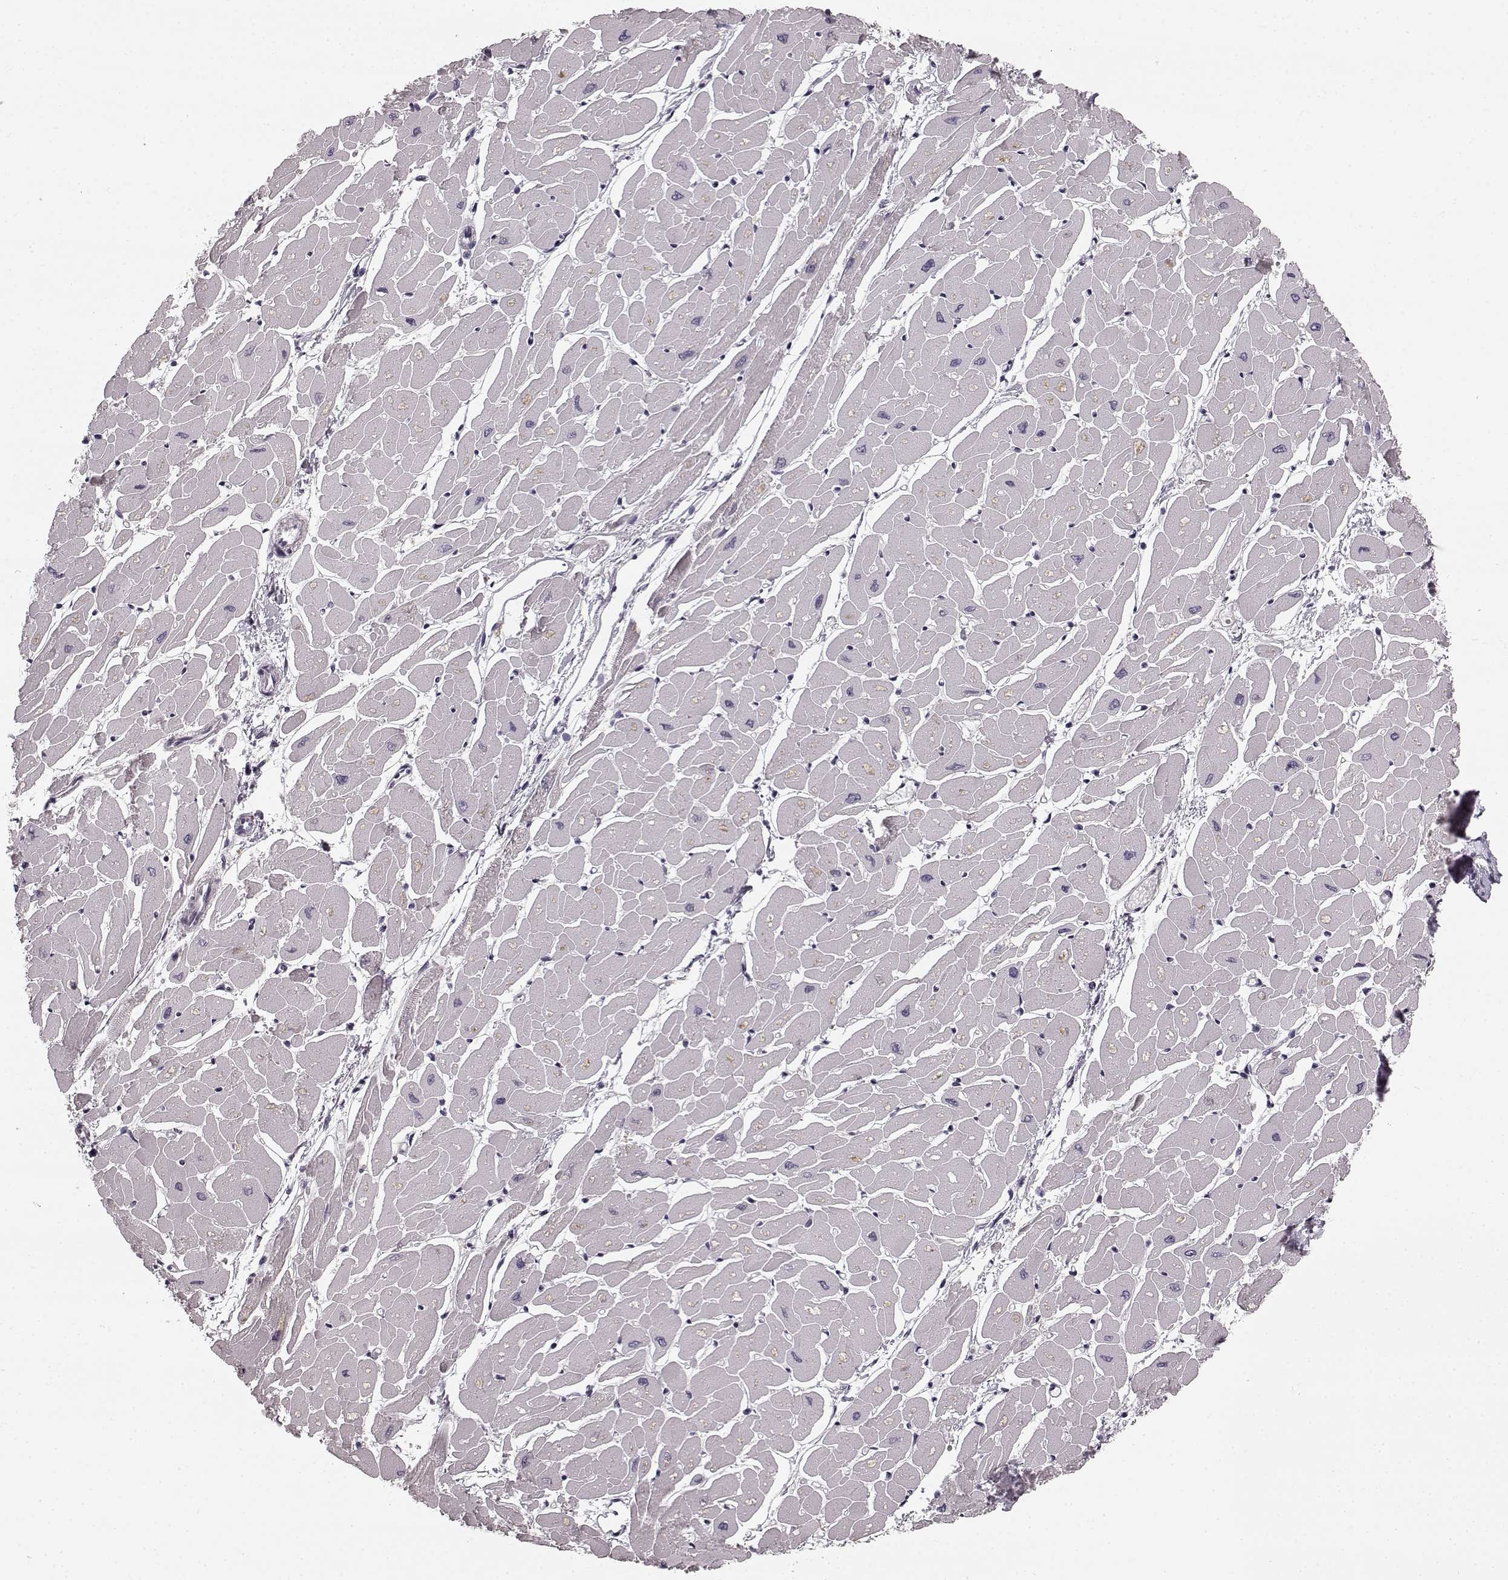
{"staining": {"intensity": "negative", "quantity": "none", "location": "none"}, "tissue": "heart muscle", "cell_type": "Cardiomyocytes", "image_type": "normal", "snomed": [{"axis": "morphology", "description": "Normal tissue, NOS"}, {"axis": "topography", "description": "Heart"}], "caption": "The histopathology image reveals no staining of cardiomyocytes in benign heart muscle. (Brightfield microscopy of DAB (3,3'-diaminobenzidine) IHC at high magnification).", "gene": "FAM234B", "patient": {"sex": "male", "age": 57}}